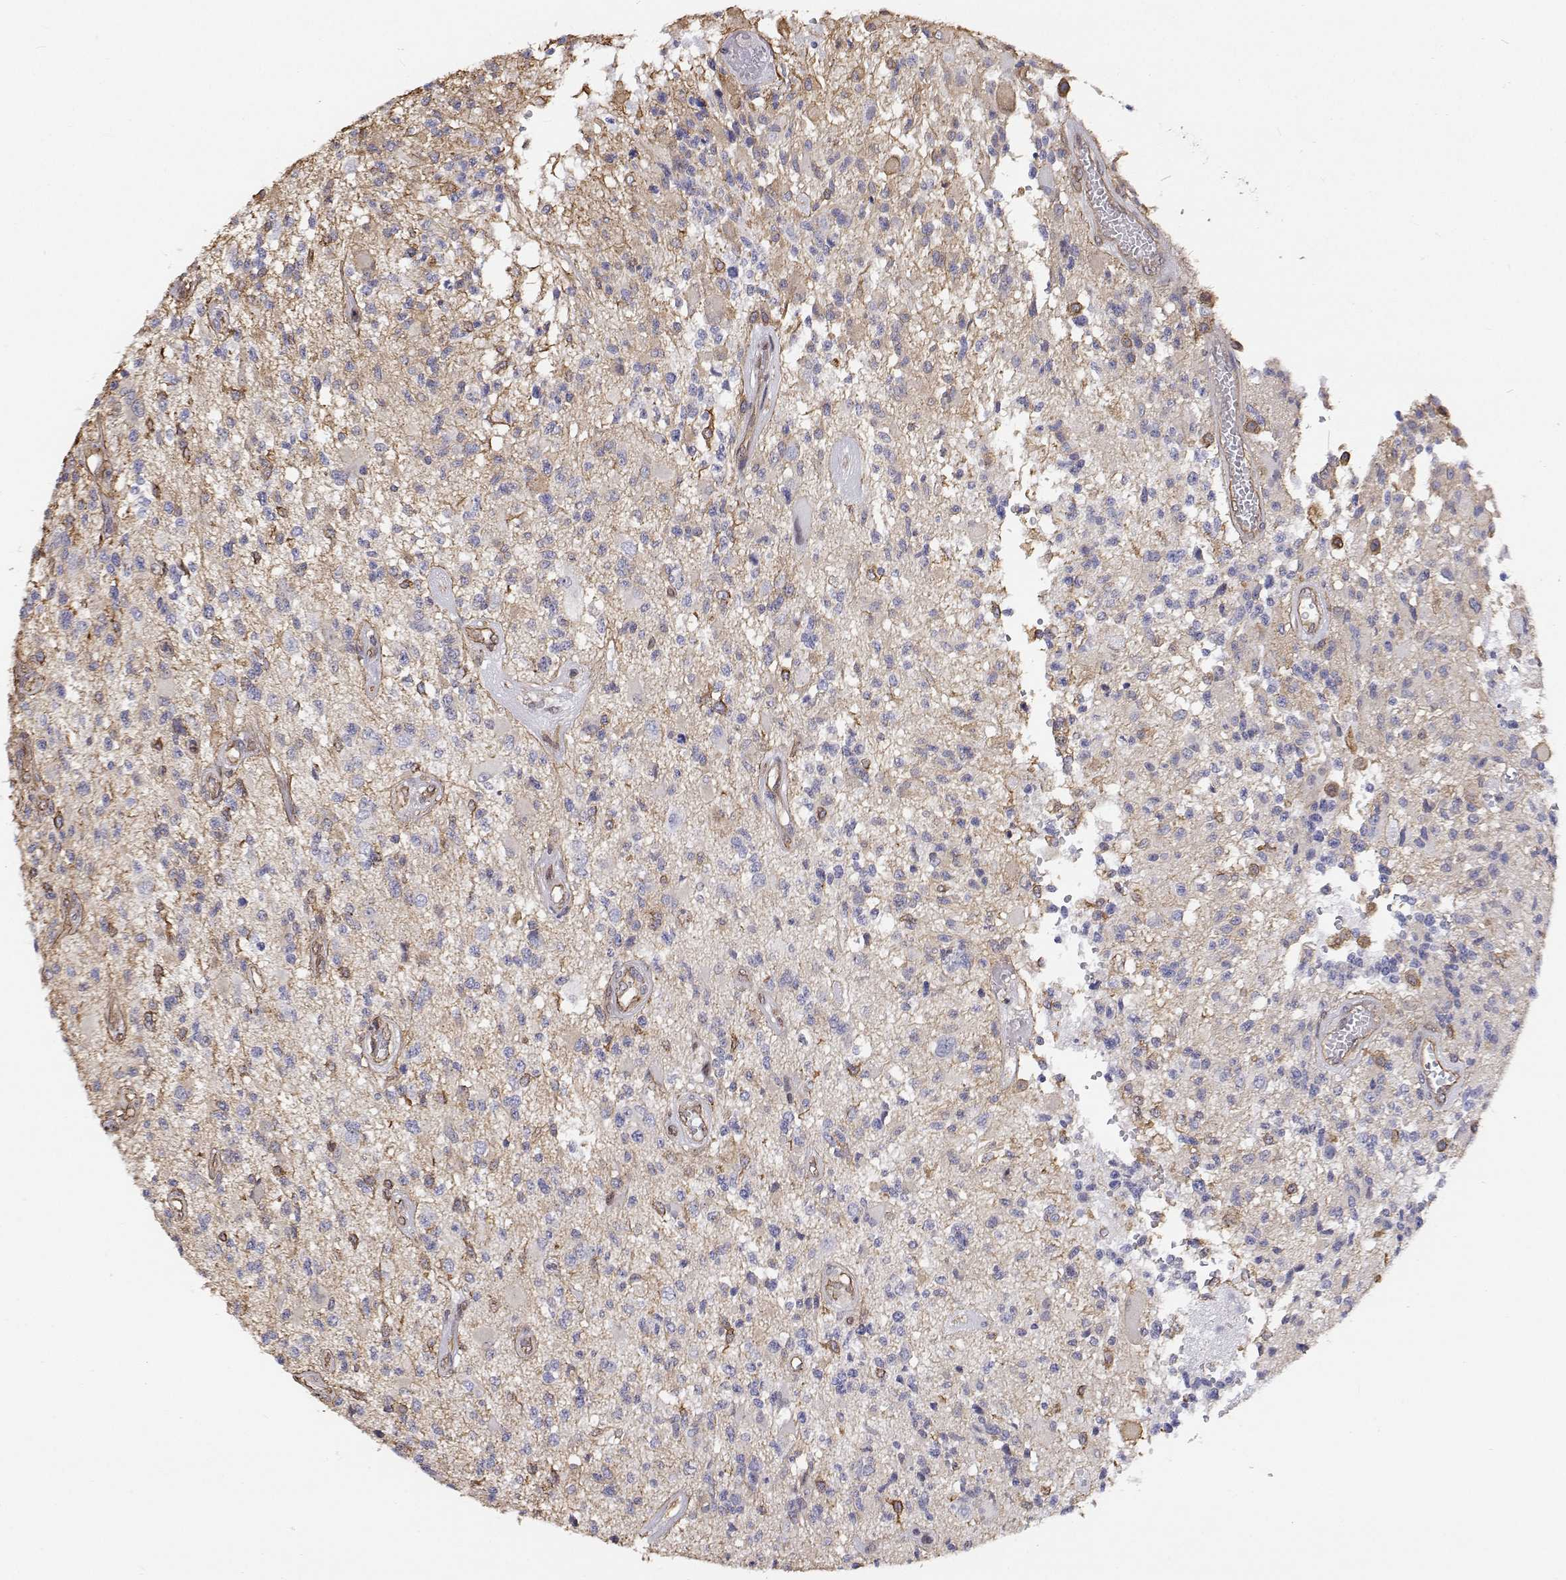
{"staining": {"intensity": "negative", "quantity": "none", "location": "none"}, "tissue": "glioma", "cell_type": "Tumor cells", "image_type": "cancer", "snomed": [{"axis": "morphology", "description": "Glioma, malignant, High grade"}, {"axis": "topography", "description": "Brain"}], "caption": "Immunohistochemical staining of human malignant glioma (high-grade) demonstrates no significant staining in tumor cells.", "gene": "GSDMA", "patient": {"sex": "female", "age": 63}}